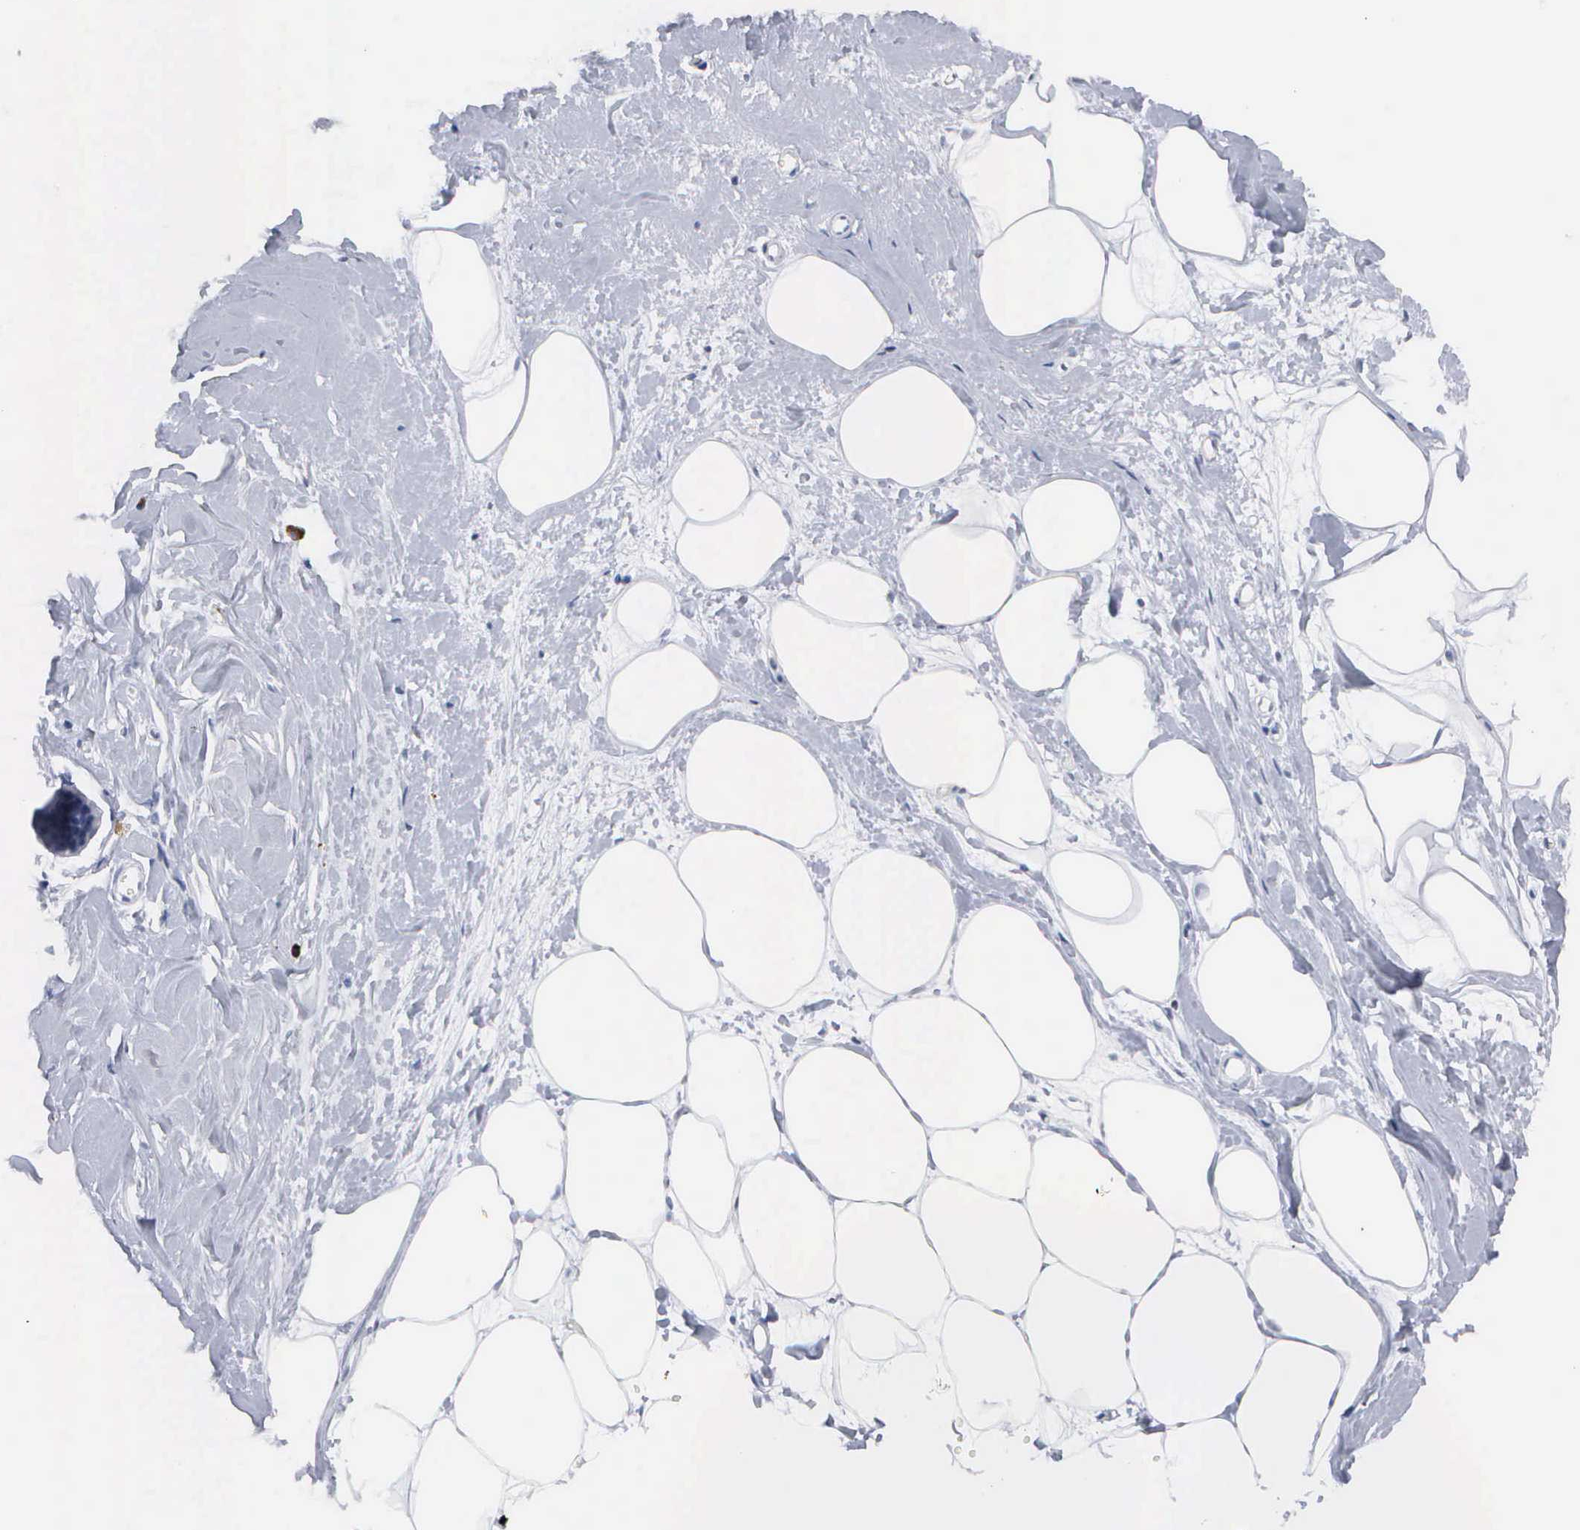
{"staining": {"intensity": "negative", "quantity": "none", "location": "none"}, "tissue": "breast", "cell_type": "Adipocytes", "image_type": "normal", "snomed": [{"axis": "morphology", "description": "Normal tissue, NOS"}, {"axis": "topography", "description": "Breast"}], "caption": "IHC photomicrograph of unremarkable breast: breast stained with DAB (3,3'-diaminobenzidine) displays no significant protein expression in adipocytes.", "gene": "ASPHD2", "patient": {"sex": "female", "age": 44}}